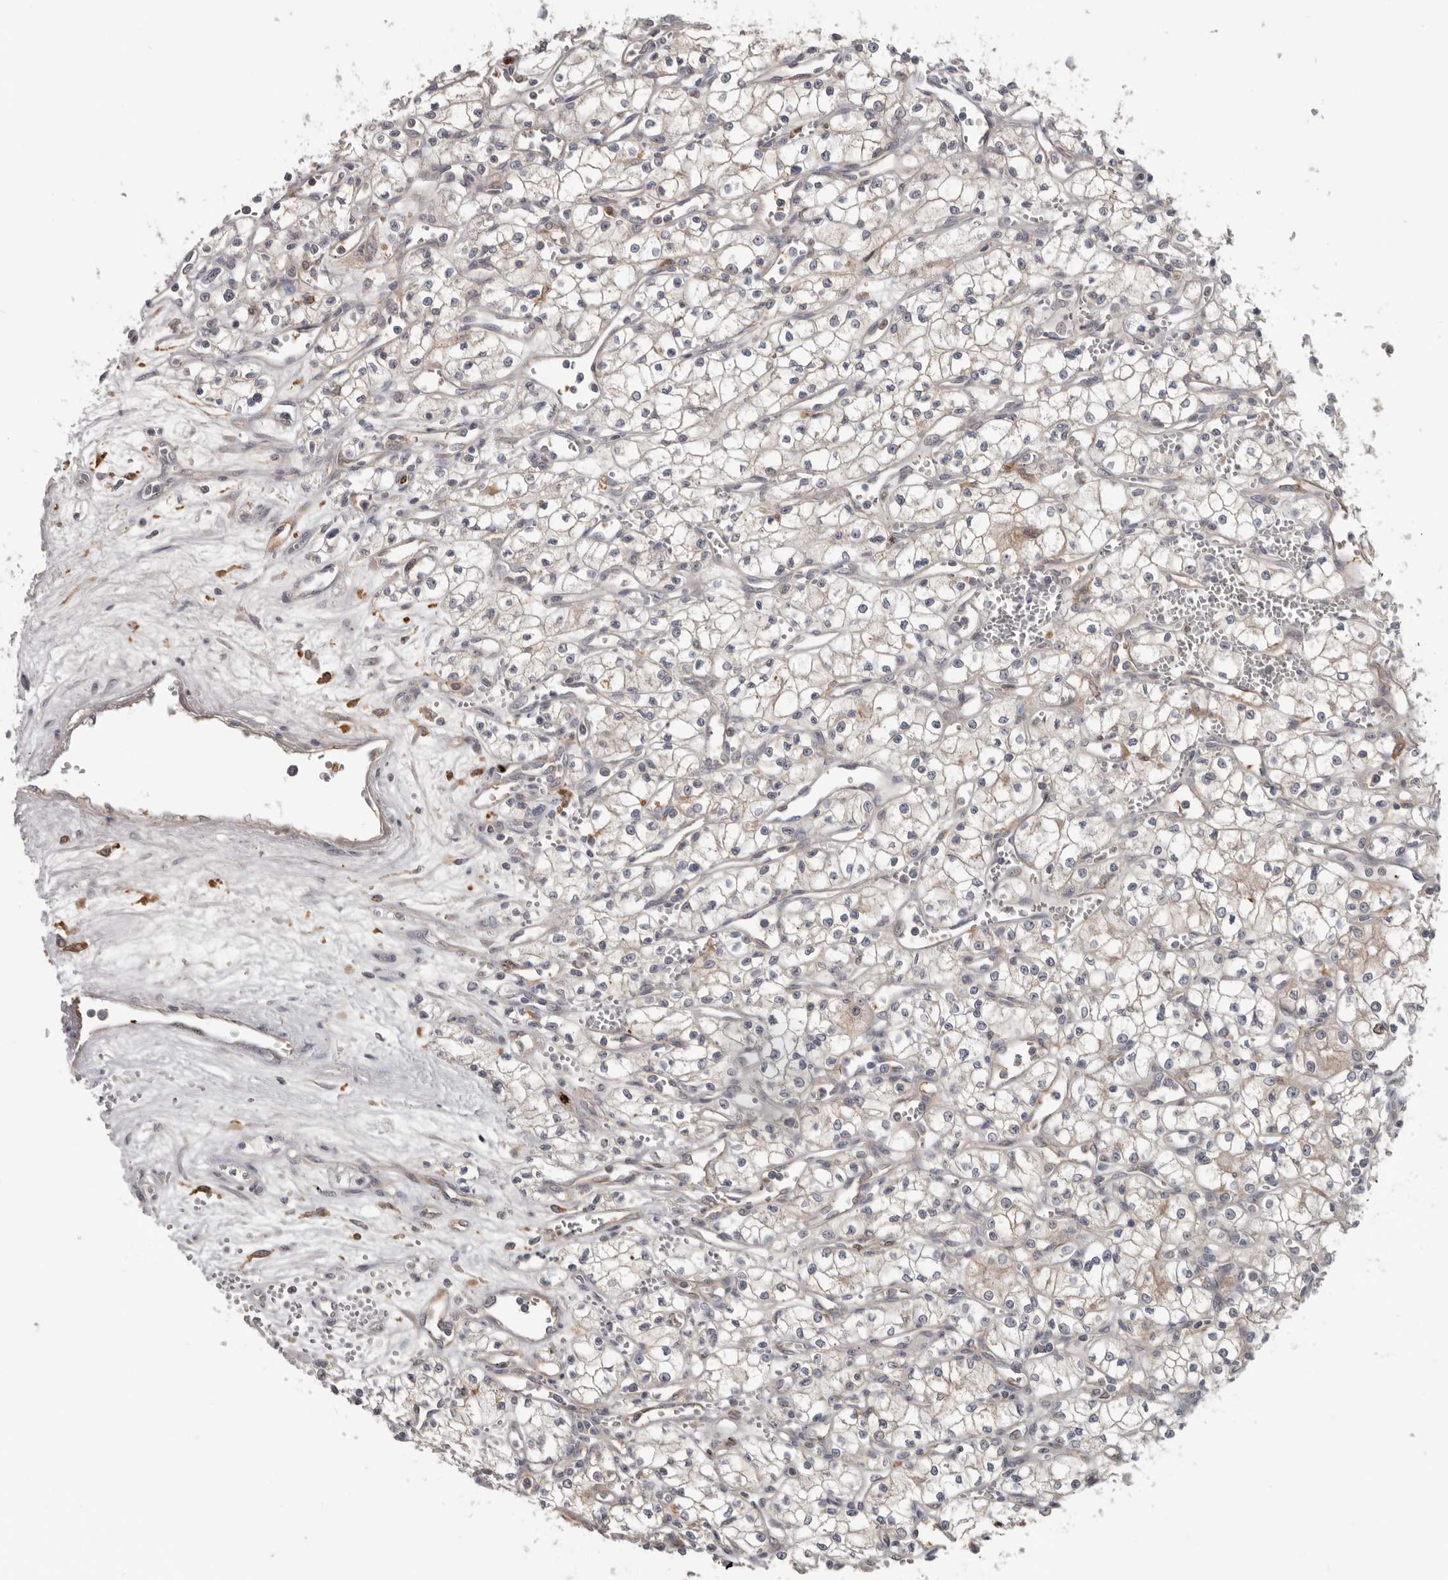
{"staining": {"intensity": "weak", "quantity": "25%-75%", "location": "cytoplasmic/membranous"}, "tissue": "renal cancer", "cell_type": "Tumor cells", "image_type": "cancer", "snomed": [{"axis": "morphology", "description": "Adenocarcinoma, NOS"}, {"axis": "topography", "description": "Kidney"}], "caption": "Protein staining reveals weak cytoplasmic/membranous positivity in about 25%-75% of tumor cells in renal cancer (adenocarcinoma).", "gene": "CDCA8", "patient": {"sex": "male", "age": 59}}